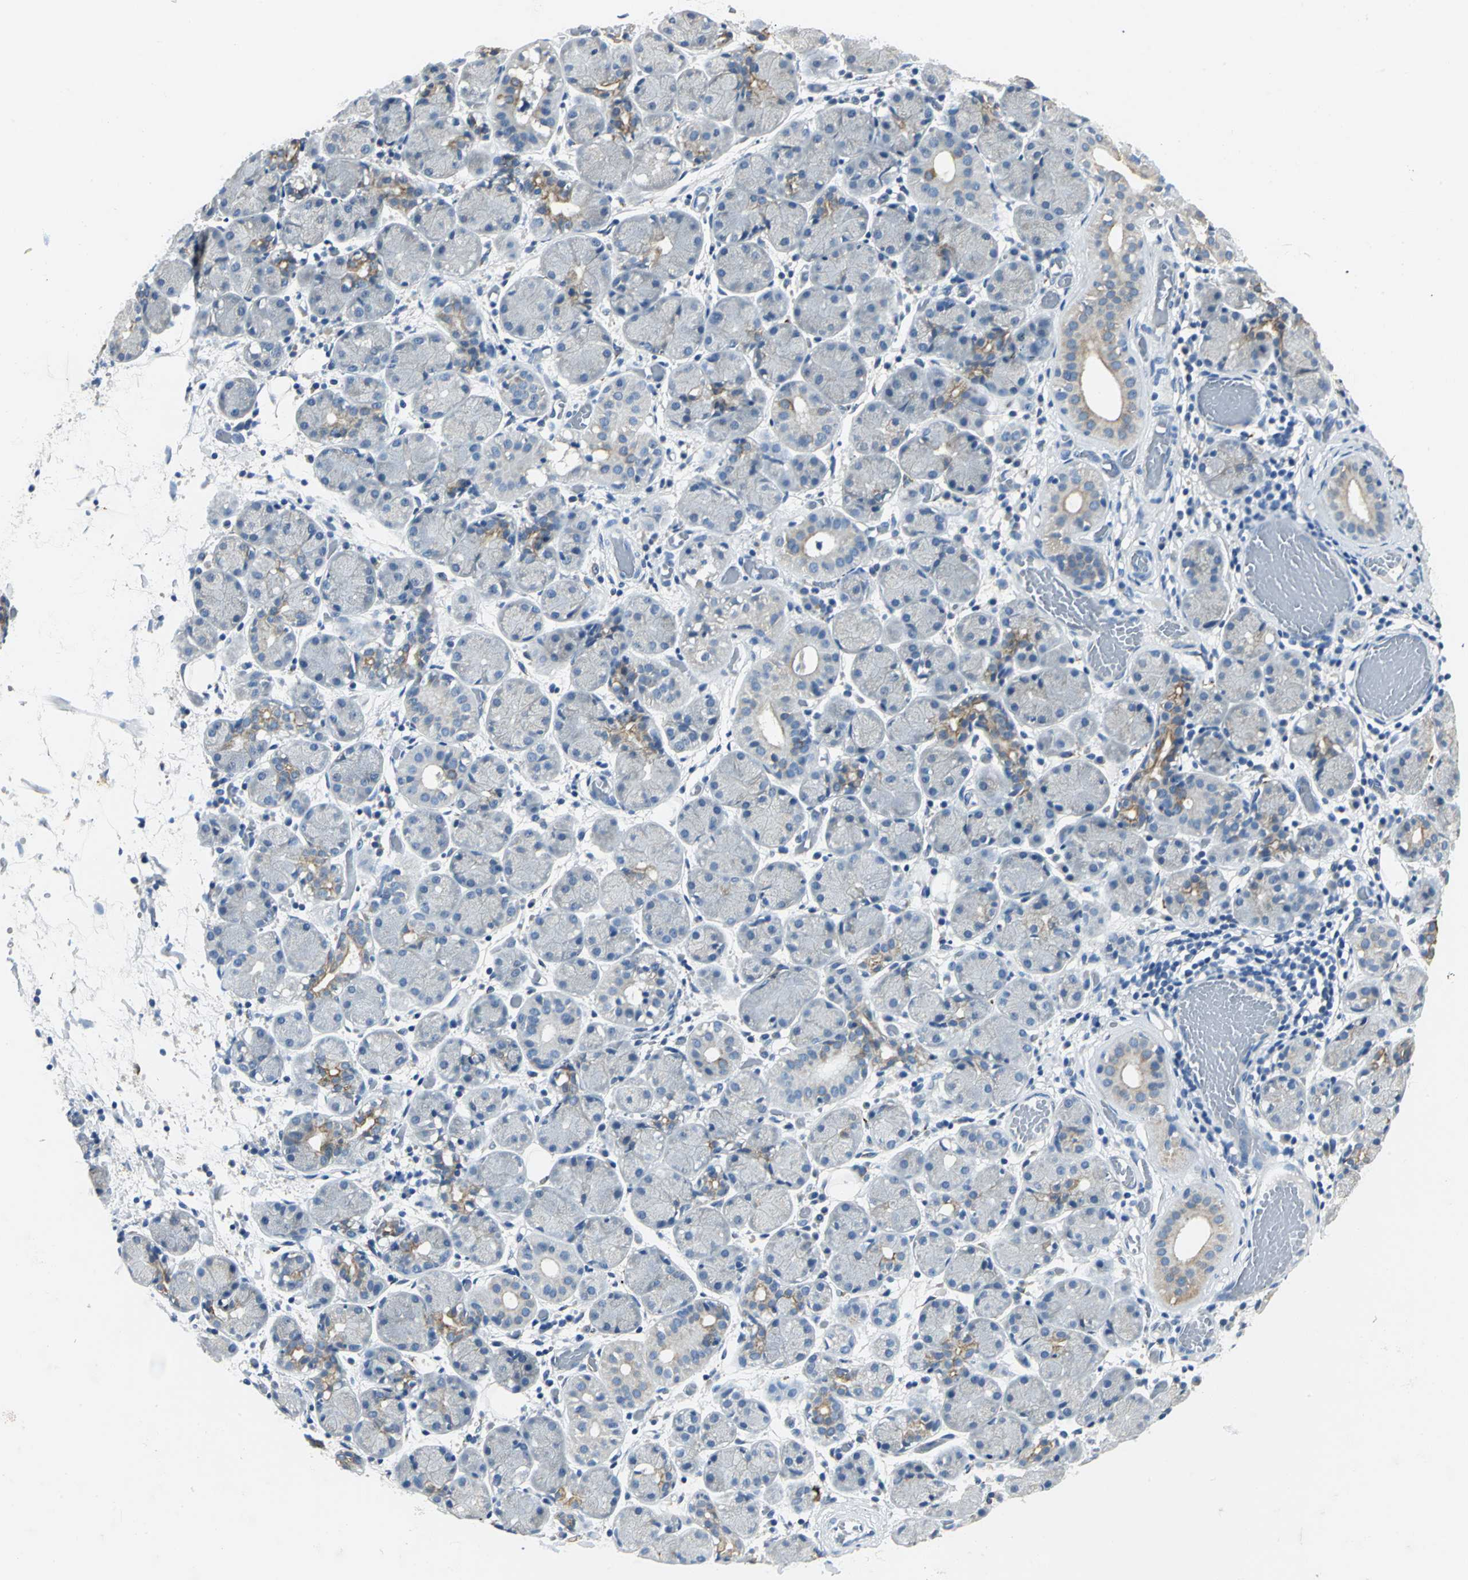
{"staining": {"intensity": "moderate", "quantity": "<25%", "location": "cytoplasmic/membranous"}, "tissue": "salivary gland", "cell_type": "Glandular cells", "image_type": "normal", "snomed": [{"axis": "morphology", "description": "Normal tissue, NOS"}, {"axis": "topography", "description": "Salivary gland"}], "caption": "High-power microscopy captured an IHC image of normal salivary gland, revealing moderate cytoplasmic/membranous positivity in about <25% of glandular cells.", "gene": "B3GNT2", "patient": {"sex": "female", "age": 24}}